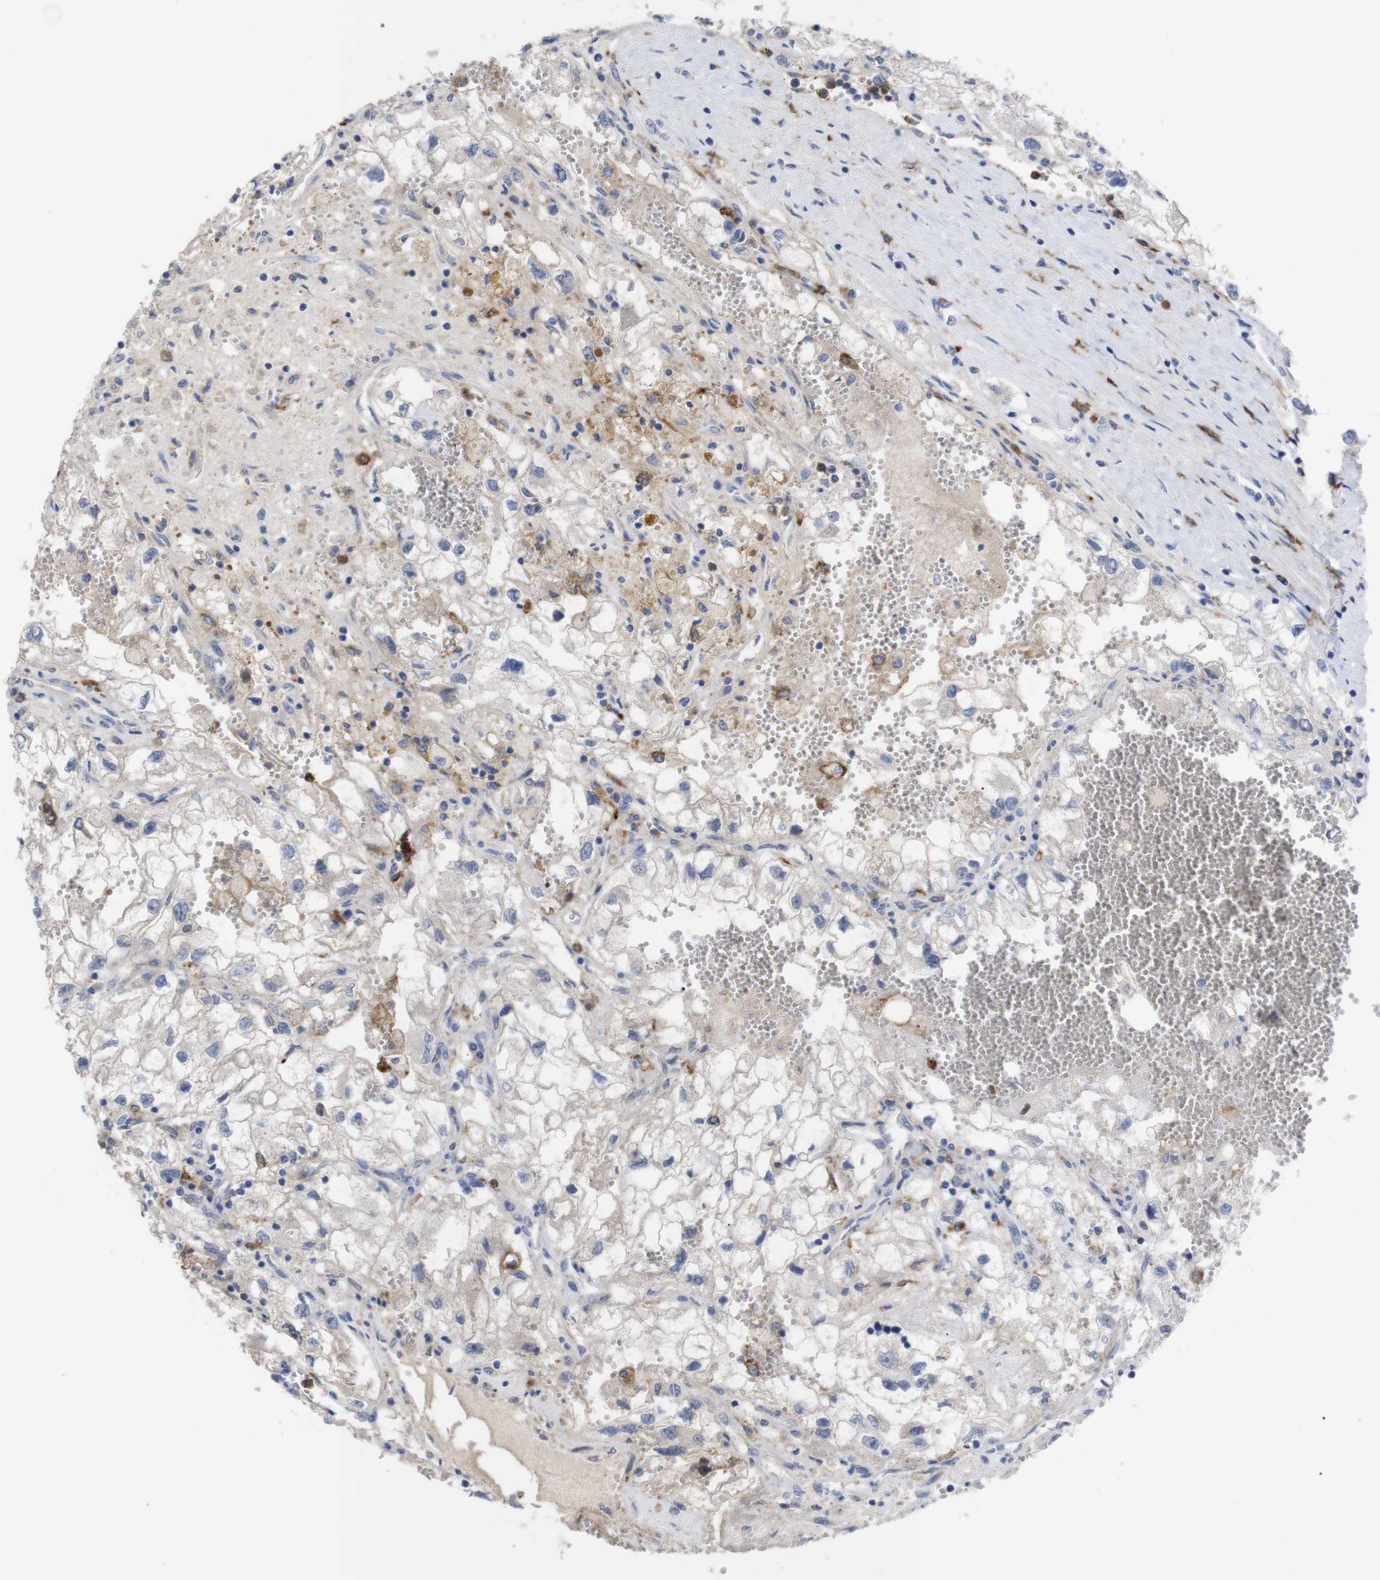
{"staining": {"intensity": "negative", "quantity": "none", "location": "none"}, "tissue": "renal cancer", "cell_type": "Tumor cells", "image_type": "cancer", "snomed": [{"axis": "morphology", "description": "Adenocarcinoma, NOS"}, {"axis": "topography", "description": "Kidney"}], "caption": "A histopathology image of adenocarcinoma (renal) stained for a protein displays no brown staining in tumor cells.", "gene": "C5AR1", "patient": {"sex": "female", "age": 70}}